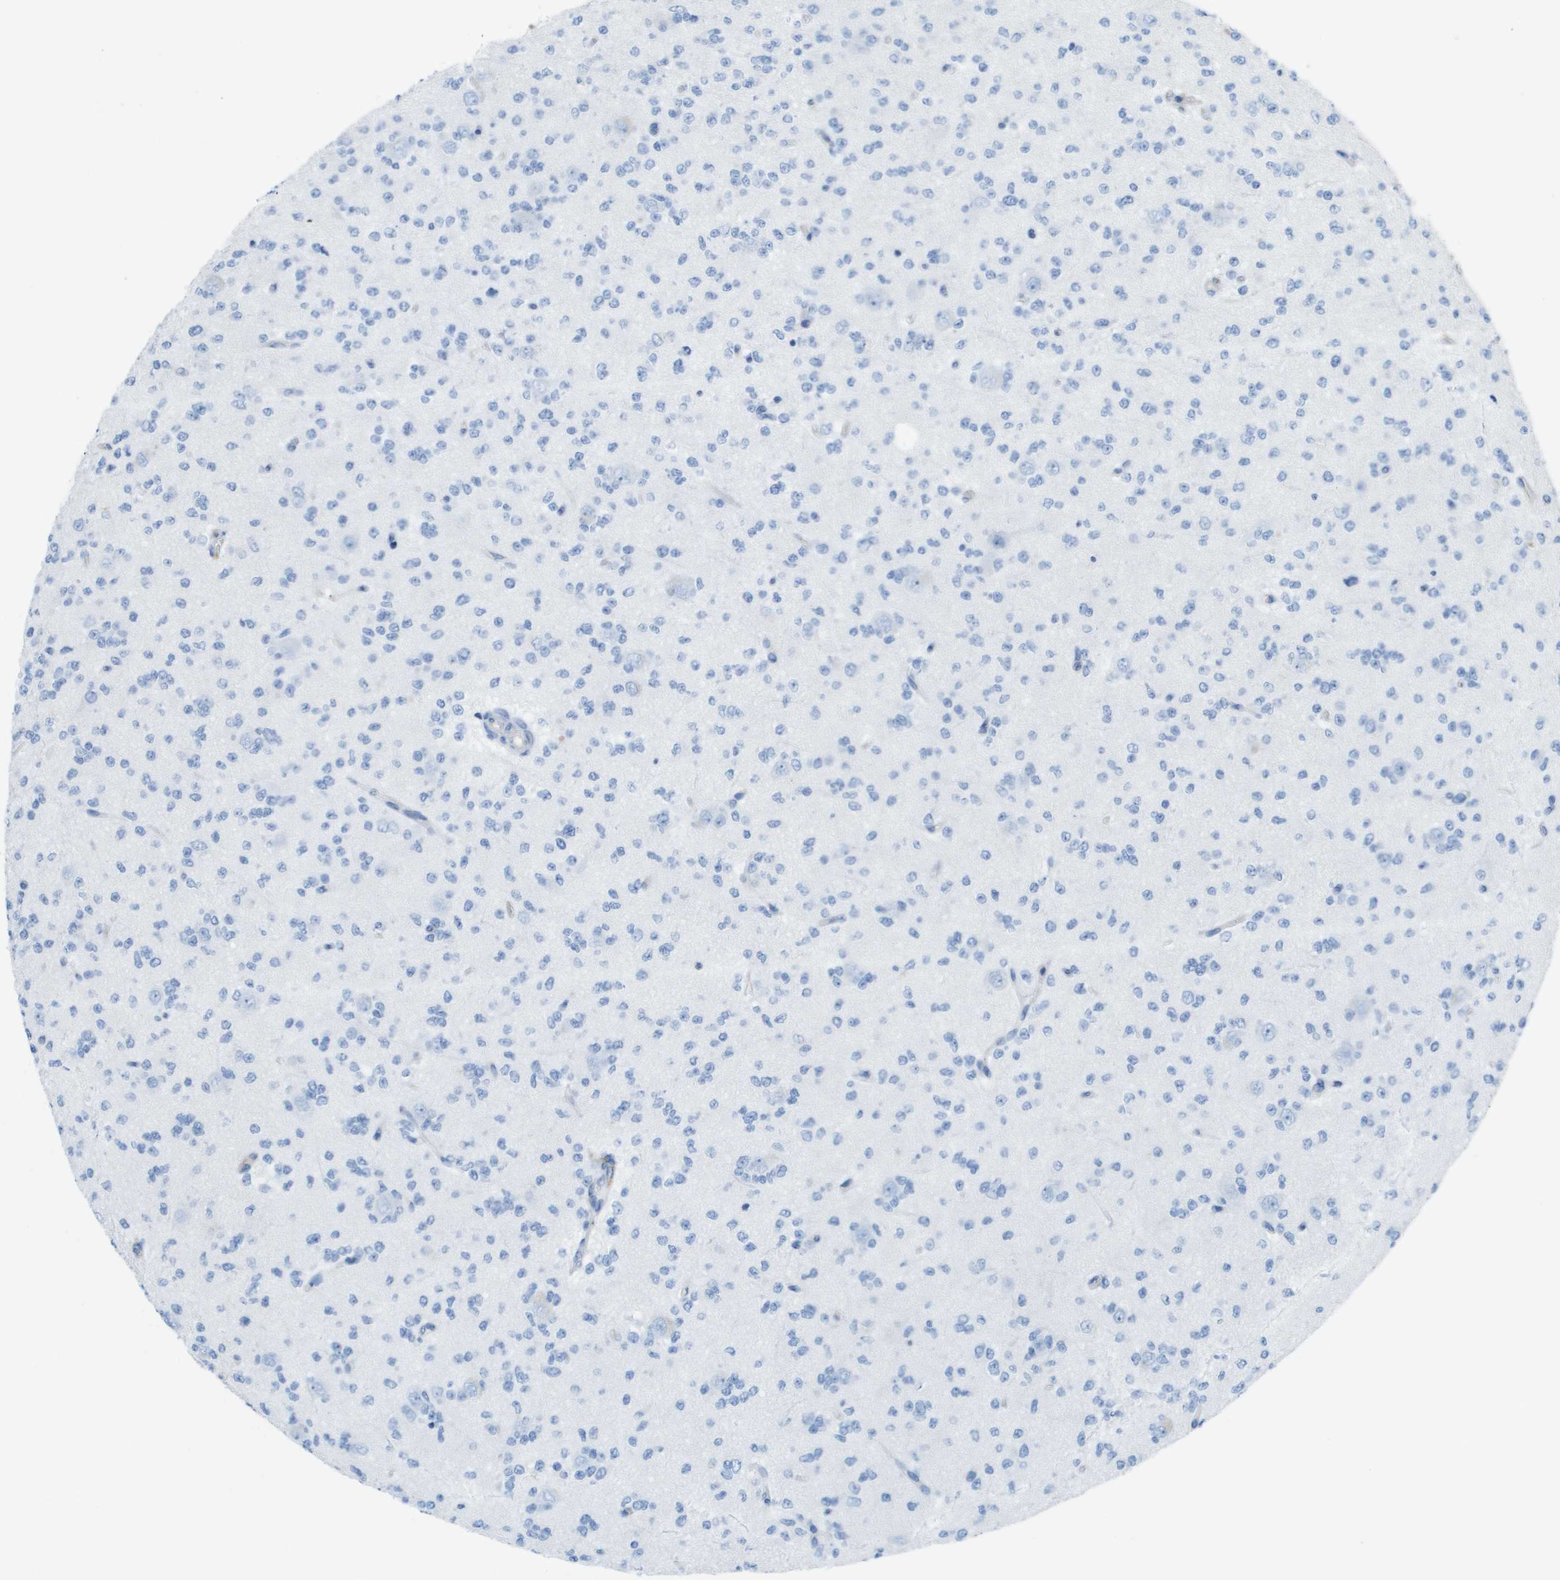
{"staining": {"intensity": "negative", "quantity": "none", "location": "none"}, "tissue": "glioma", "cell_type": "Tumor cells", "image_type": "cancer", "snomed": [{"axis": "morphology", "description": "Glioma, malignant, Low grade"}, {"axis": "topography", "description": "Brain"}], "caption": "An image of human malignant low-grade glioma is negative for staining in tumor cells. The staining is performed using DAB brown chromogen with nuclei counter-stained in using hematoxylin.", "gene": "CD46", "patient": {"sex": "male", "age": 38}}